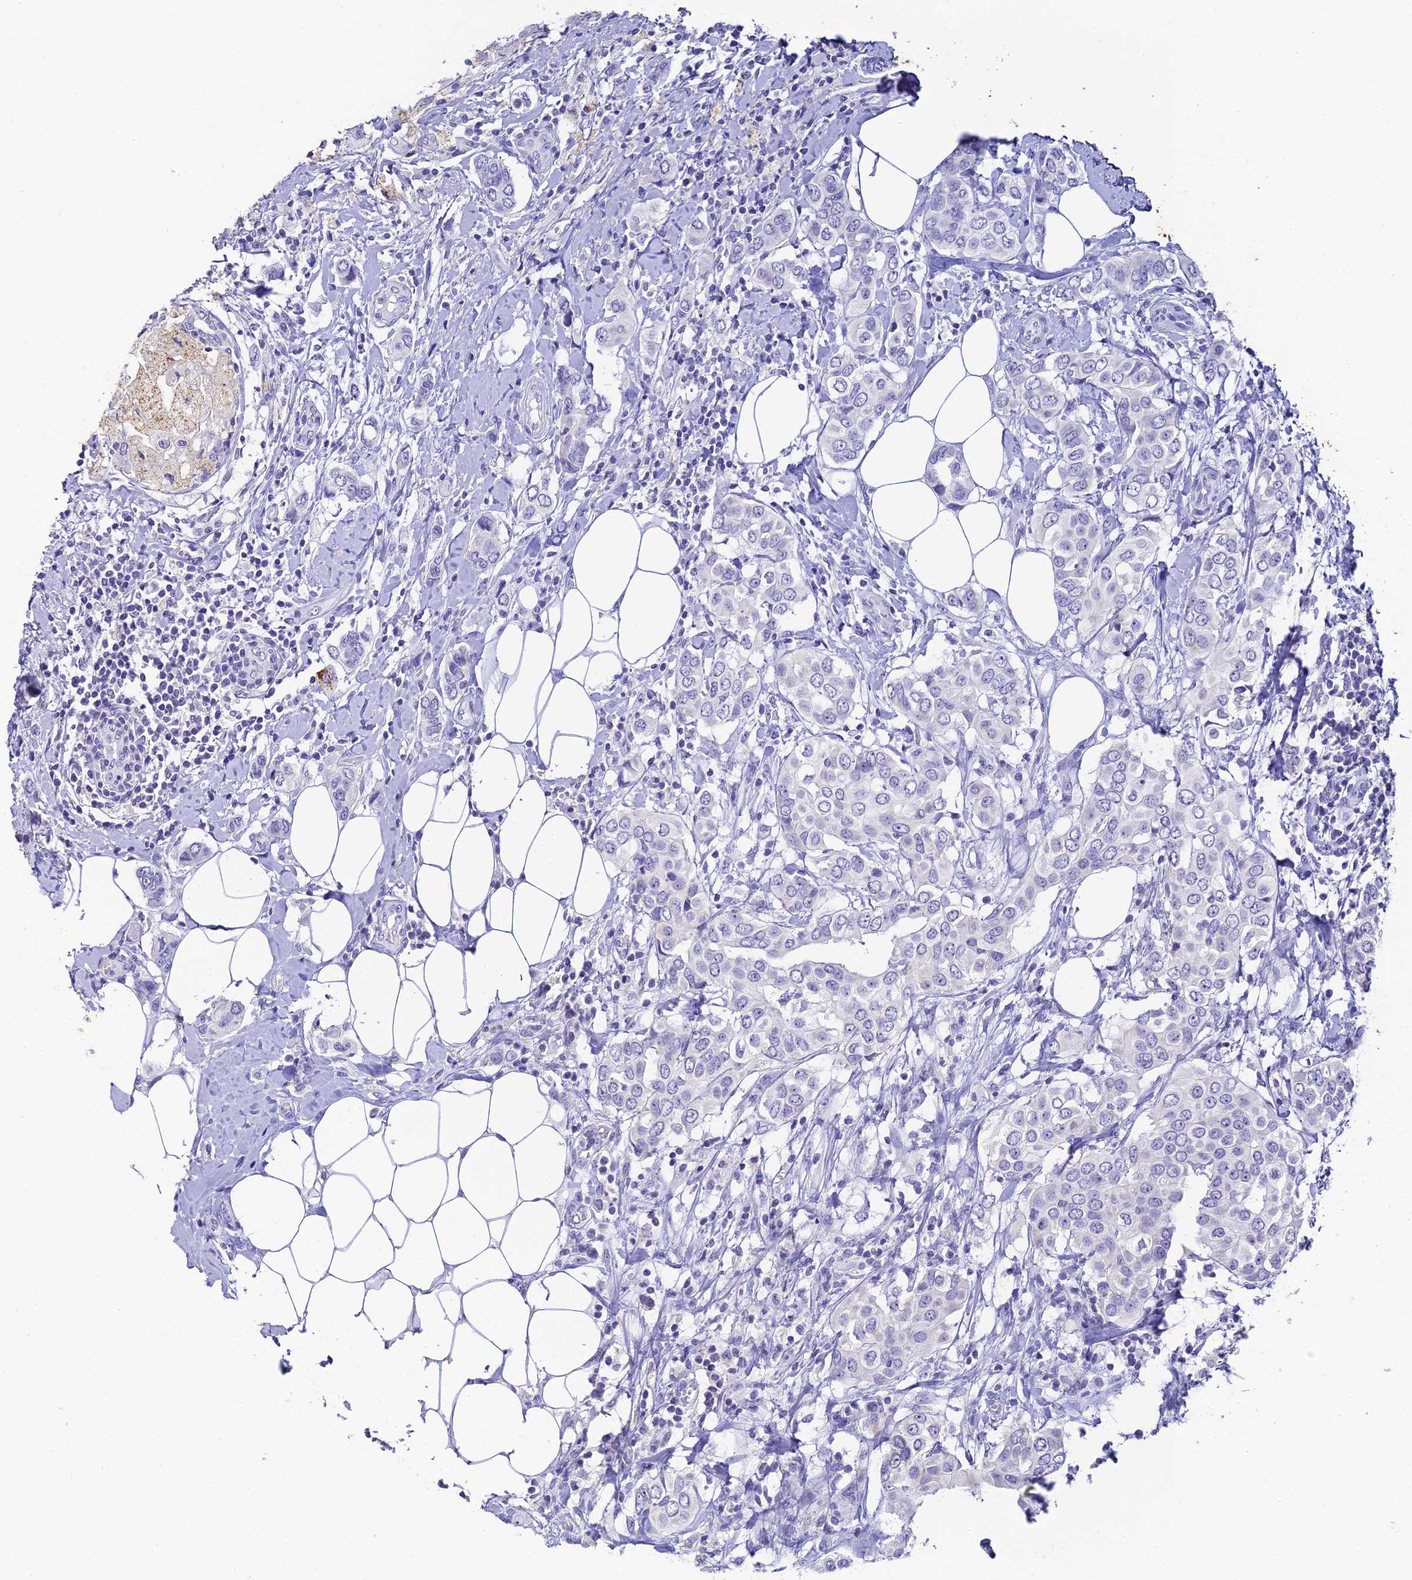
{"staining": {"intensity": "negative", "quantity": "none", "location": "none"}, "tissue": "breast cancer", "cell_type": "Tumor cells", "image_type": "cancer", "snomed": [{"axis": "morphology", "description": "Lobular carcinoma"}, {"axis": "topography", "description": "Breast"}], "caption": "A histopathology image of human breast lobular carcinoma is negative for staining in tumor cells. (Stains: DAB immunohistochemistry (IHC) with hematoxylin counter stain, Microscopy: brightfield microscopy at high magnification).", "gene": "C12orf29", "patient": {"sex": "female", "age": 51}}